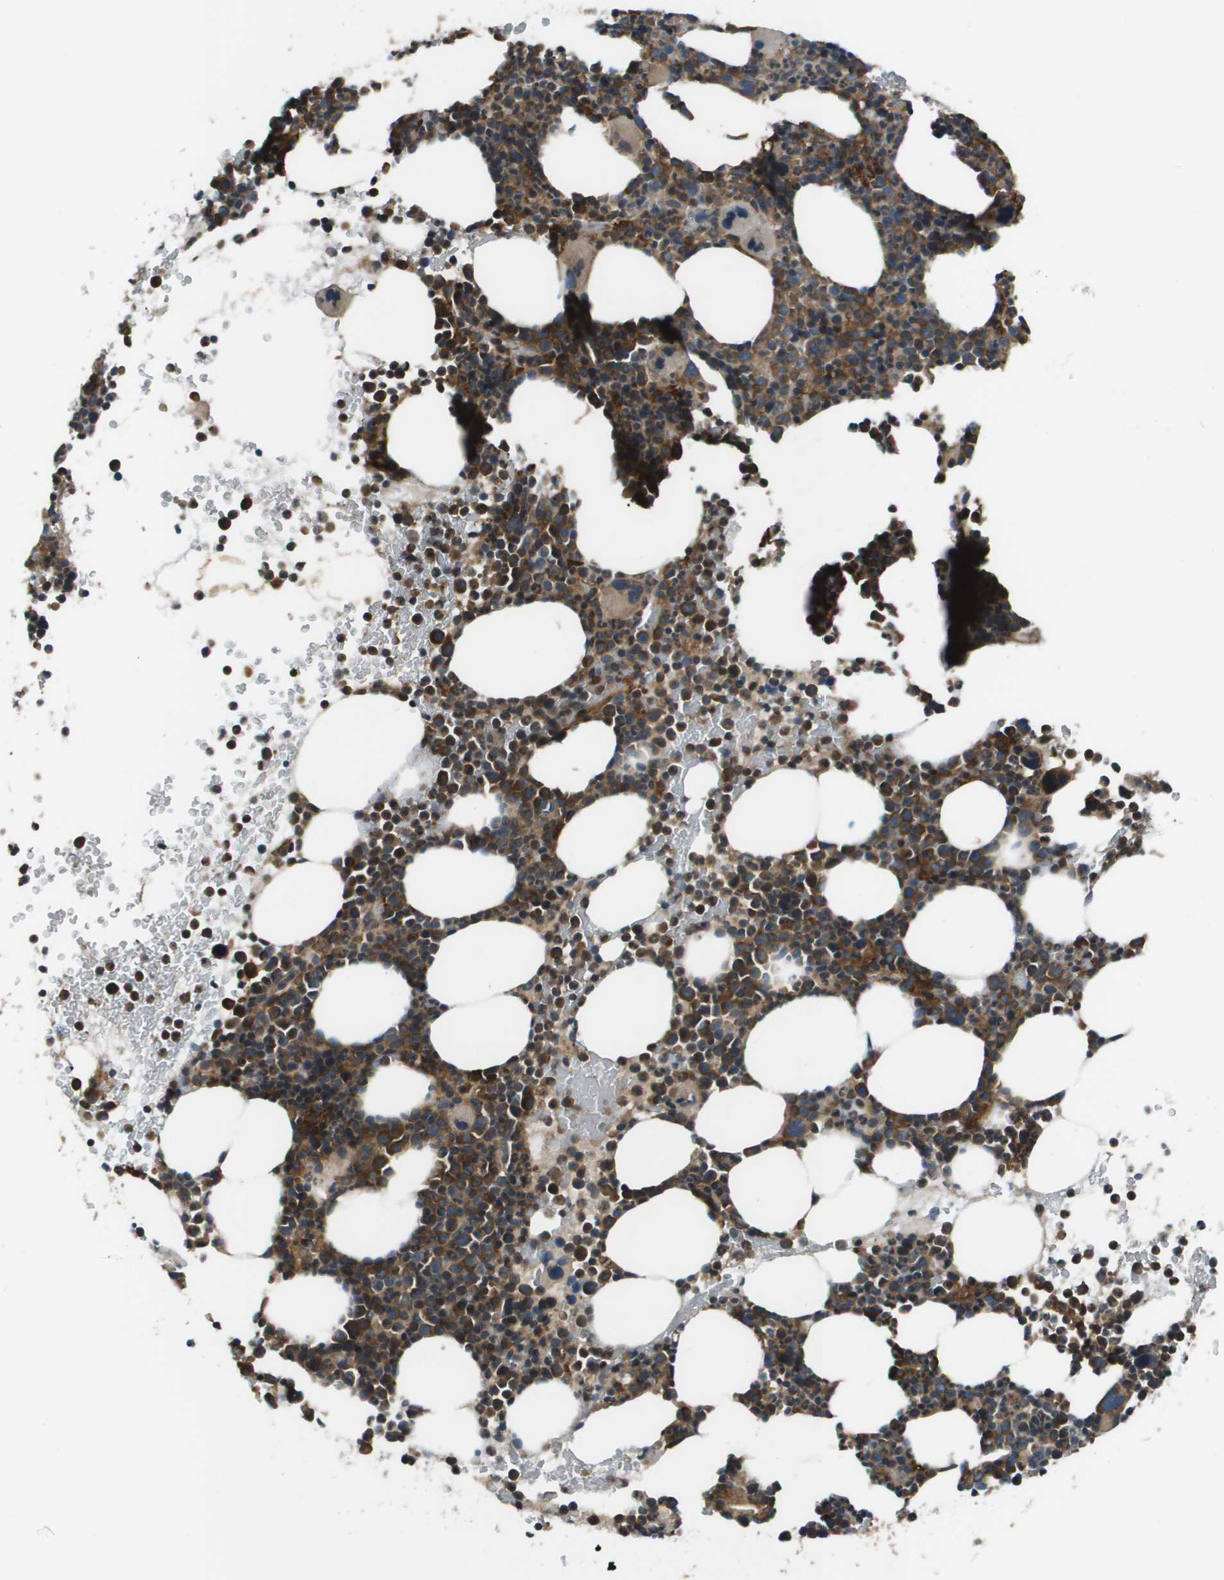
{"staining": {"intensity": "strong", "quantity": "25%-75%", "location": "cytoplasmic/membranous"}, "tissue": "bone marrow", "cell_type": "Hematopoietic cells", "image_type": "normal", "snomed": [{"axis": "morphology", "description": "Normal tissue, NOS"}, {"axis": "morphology", "description": "Inflammation, NOS"}, {"axis": "topography", "description": "Bone marrow"}], "caption": "The image exhibits immunohistochemical staining of normal bone marrow. There is strong cytoplasmic/membranous expression is seen in about 25%-75% of hematopoietic cells. (Stains: DAB in brown, nuclei in blue, Microscopy: brightfield microscopy at high magnification).", "gene": "EIF3B", "patient": {"sex": "male", "age": 73}}